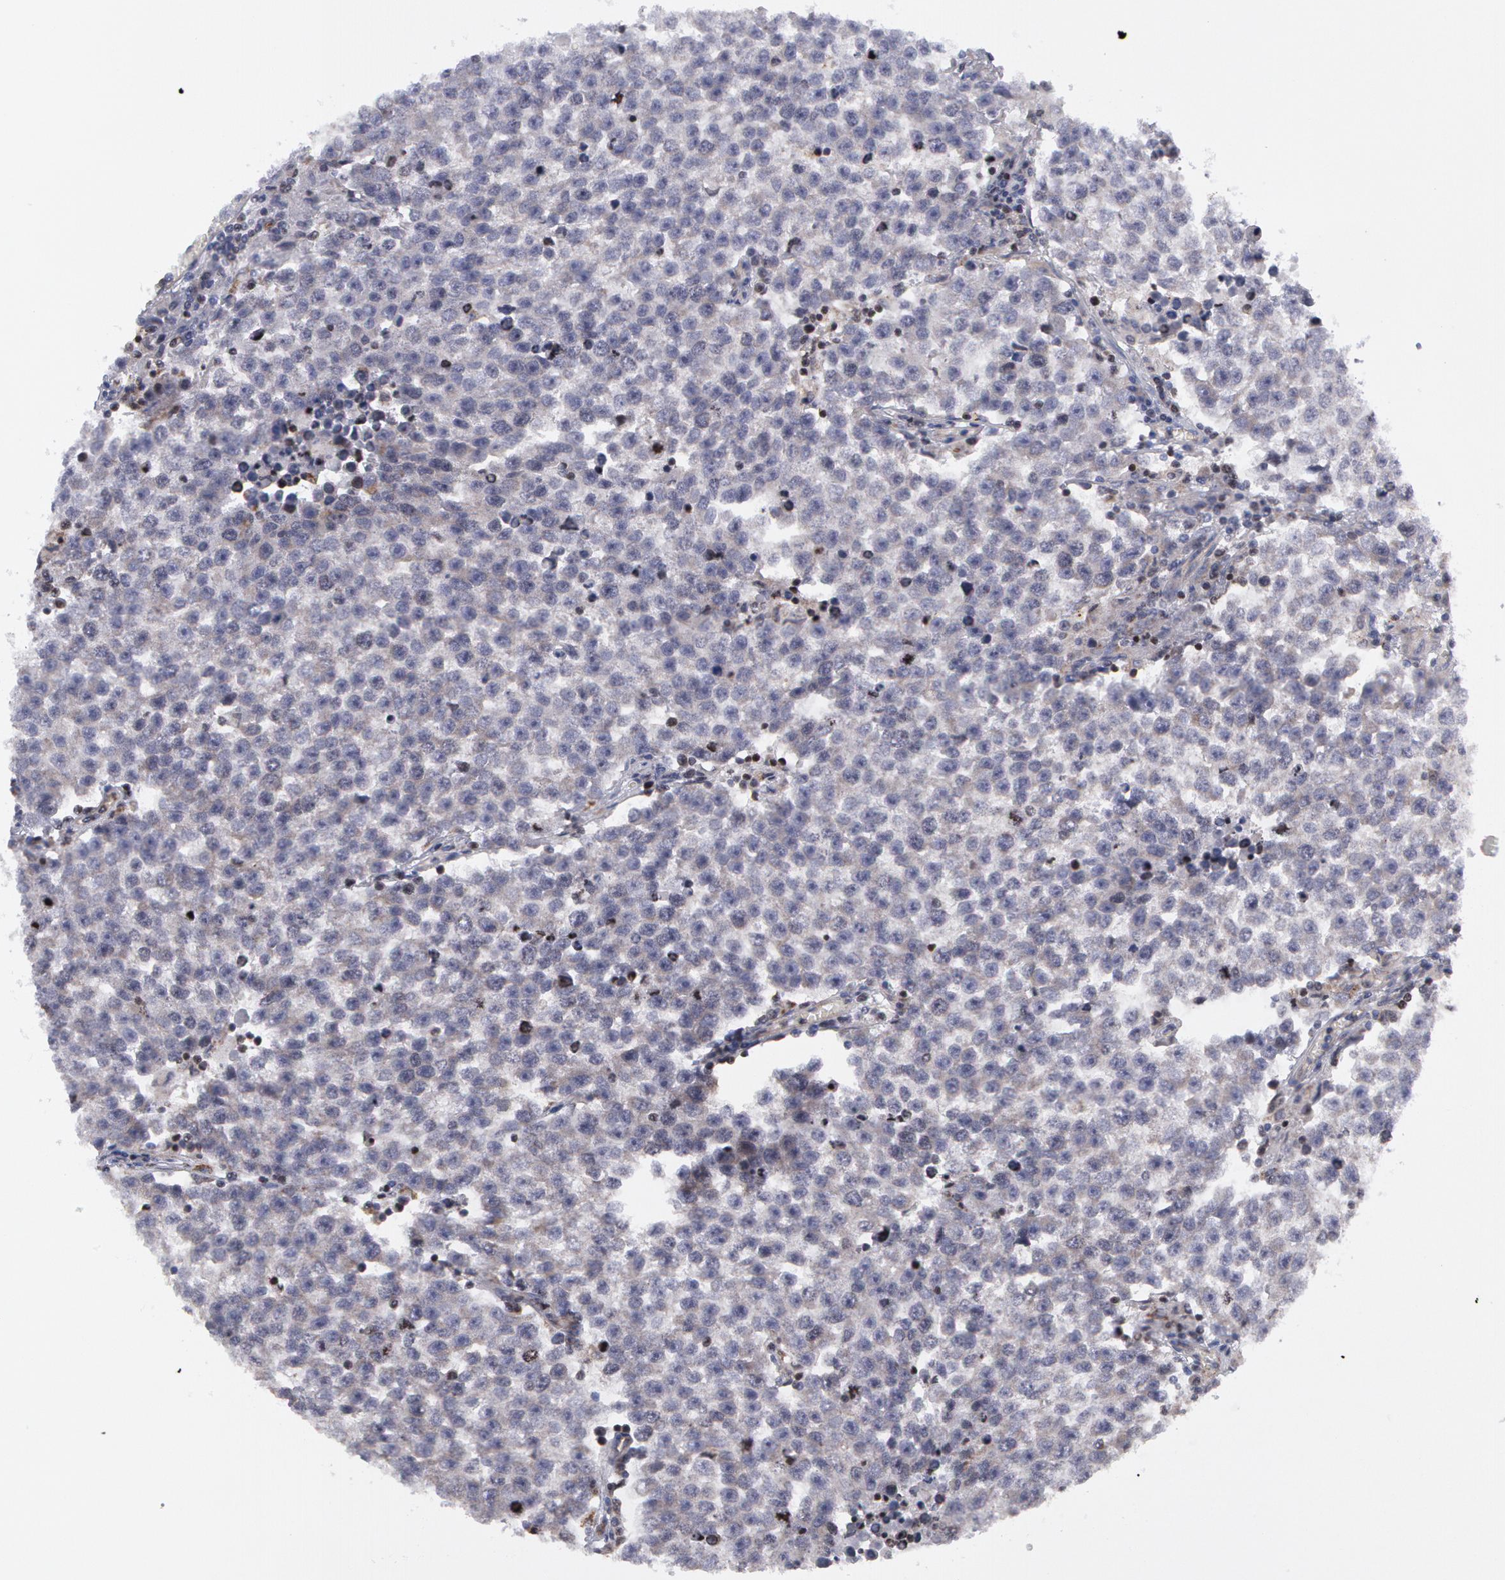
{"staining": {"intensity": "negative", "quantity": "none", "location": "none"}, "tissue": "testis cancer", "cell_type": "Tumor cells", "image_type": "cancer", "snomed": [{"axis": "morphology", "description": "Seminoma, NOS"}, {"axis": "topography", "description": "Testis"}], "caption": "Immunohistochemical staining of human seminoma (testis) reveals no significant staining in tumor cells. (Immunohistochemistry (ihc), brightfield microscopy, high magnification).", "gene": "ERBB2", "patient": {"sex": "male", "age": 36}}